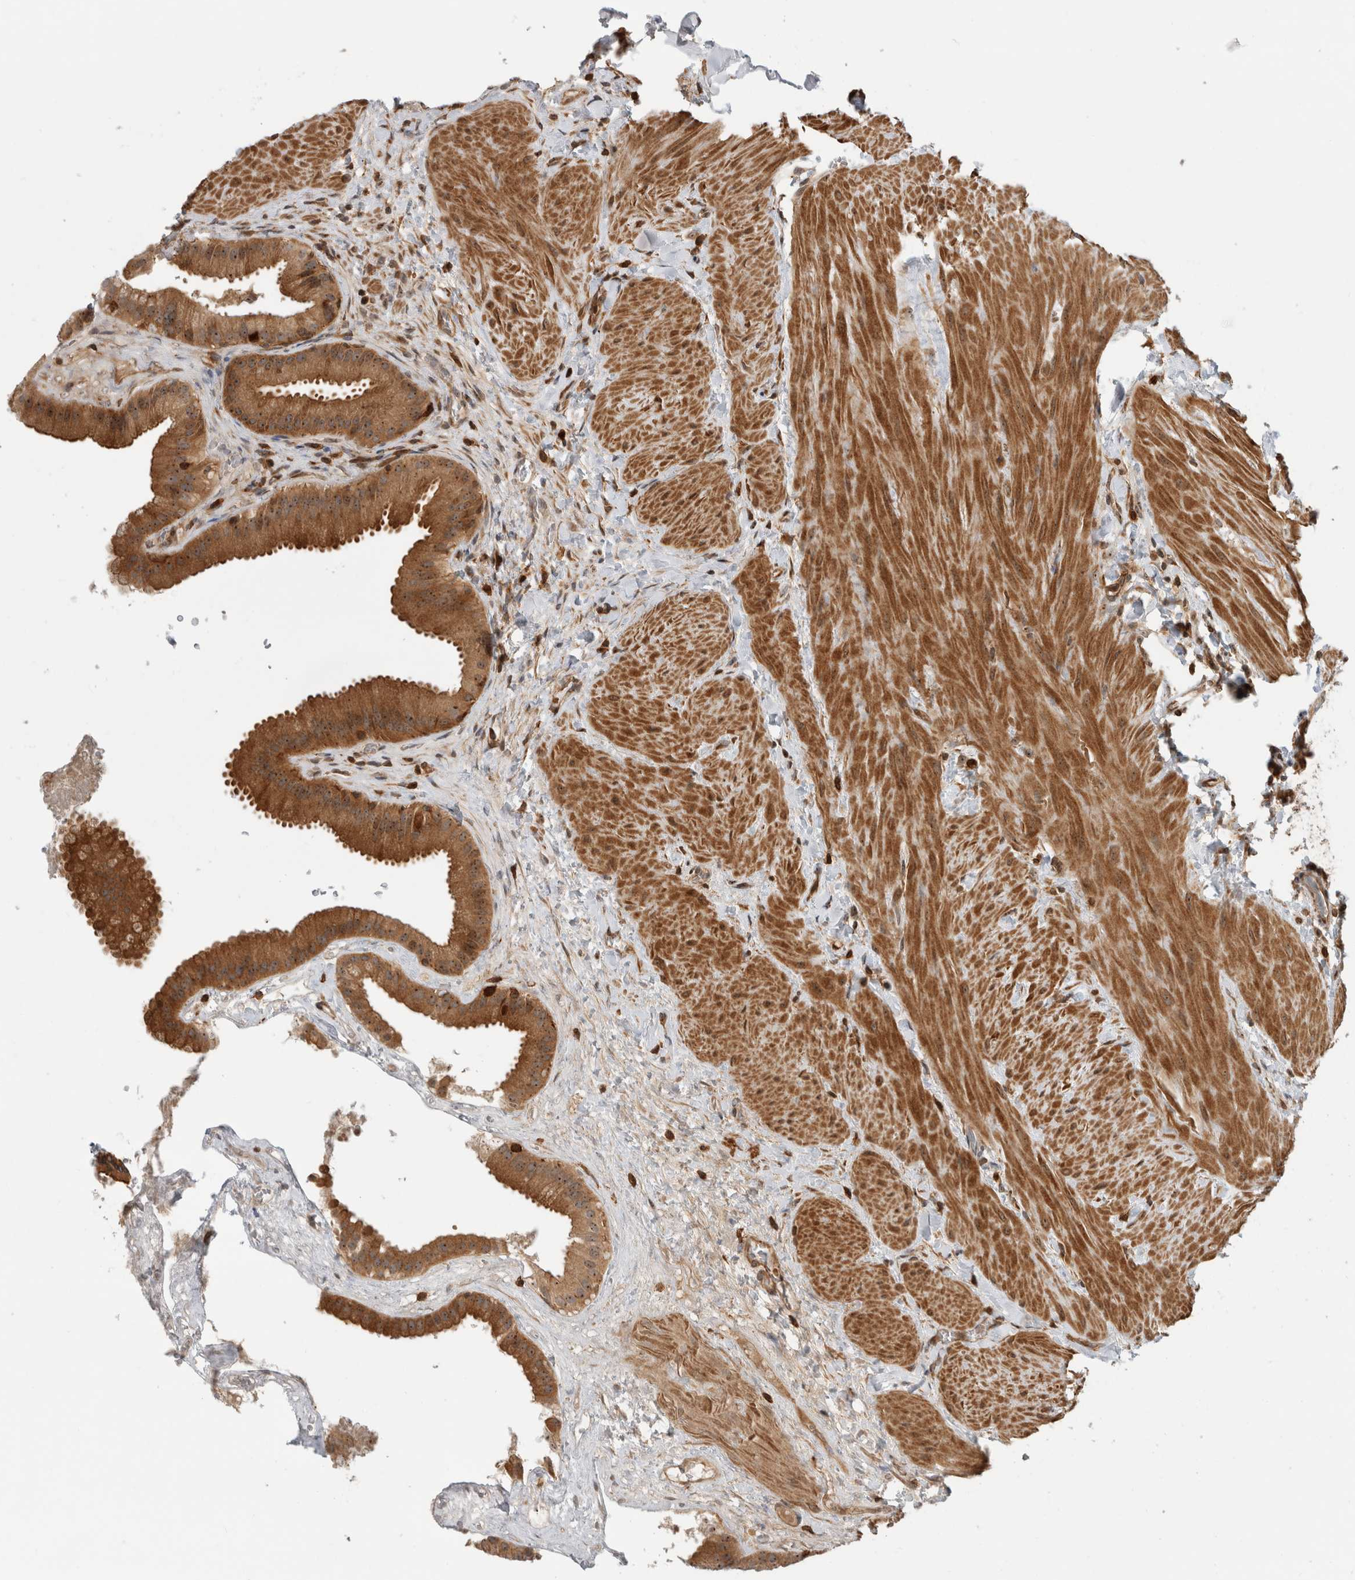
{"staining": {"intensity": "strong", "quantity": ">75%", "location": "cytoplasmic/membranous,nuclear"}, "tissue": "gallbladder", "cell_type": "Glandular cells", "image_type": "normal", "snomed": [{"axis": "morphology", "description": "Normal tissue, NOS"}, {"axis": "topography", "description": "Gallbladder"}], "caption": "Protein staining of normal gallbladder displays strong cytoplasmic/membranous,nuclear expression in about >75% of glandular cells.", "gene": "WASF2", "patient": {"sex": "male", "age": 55}}